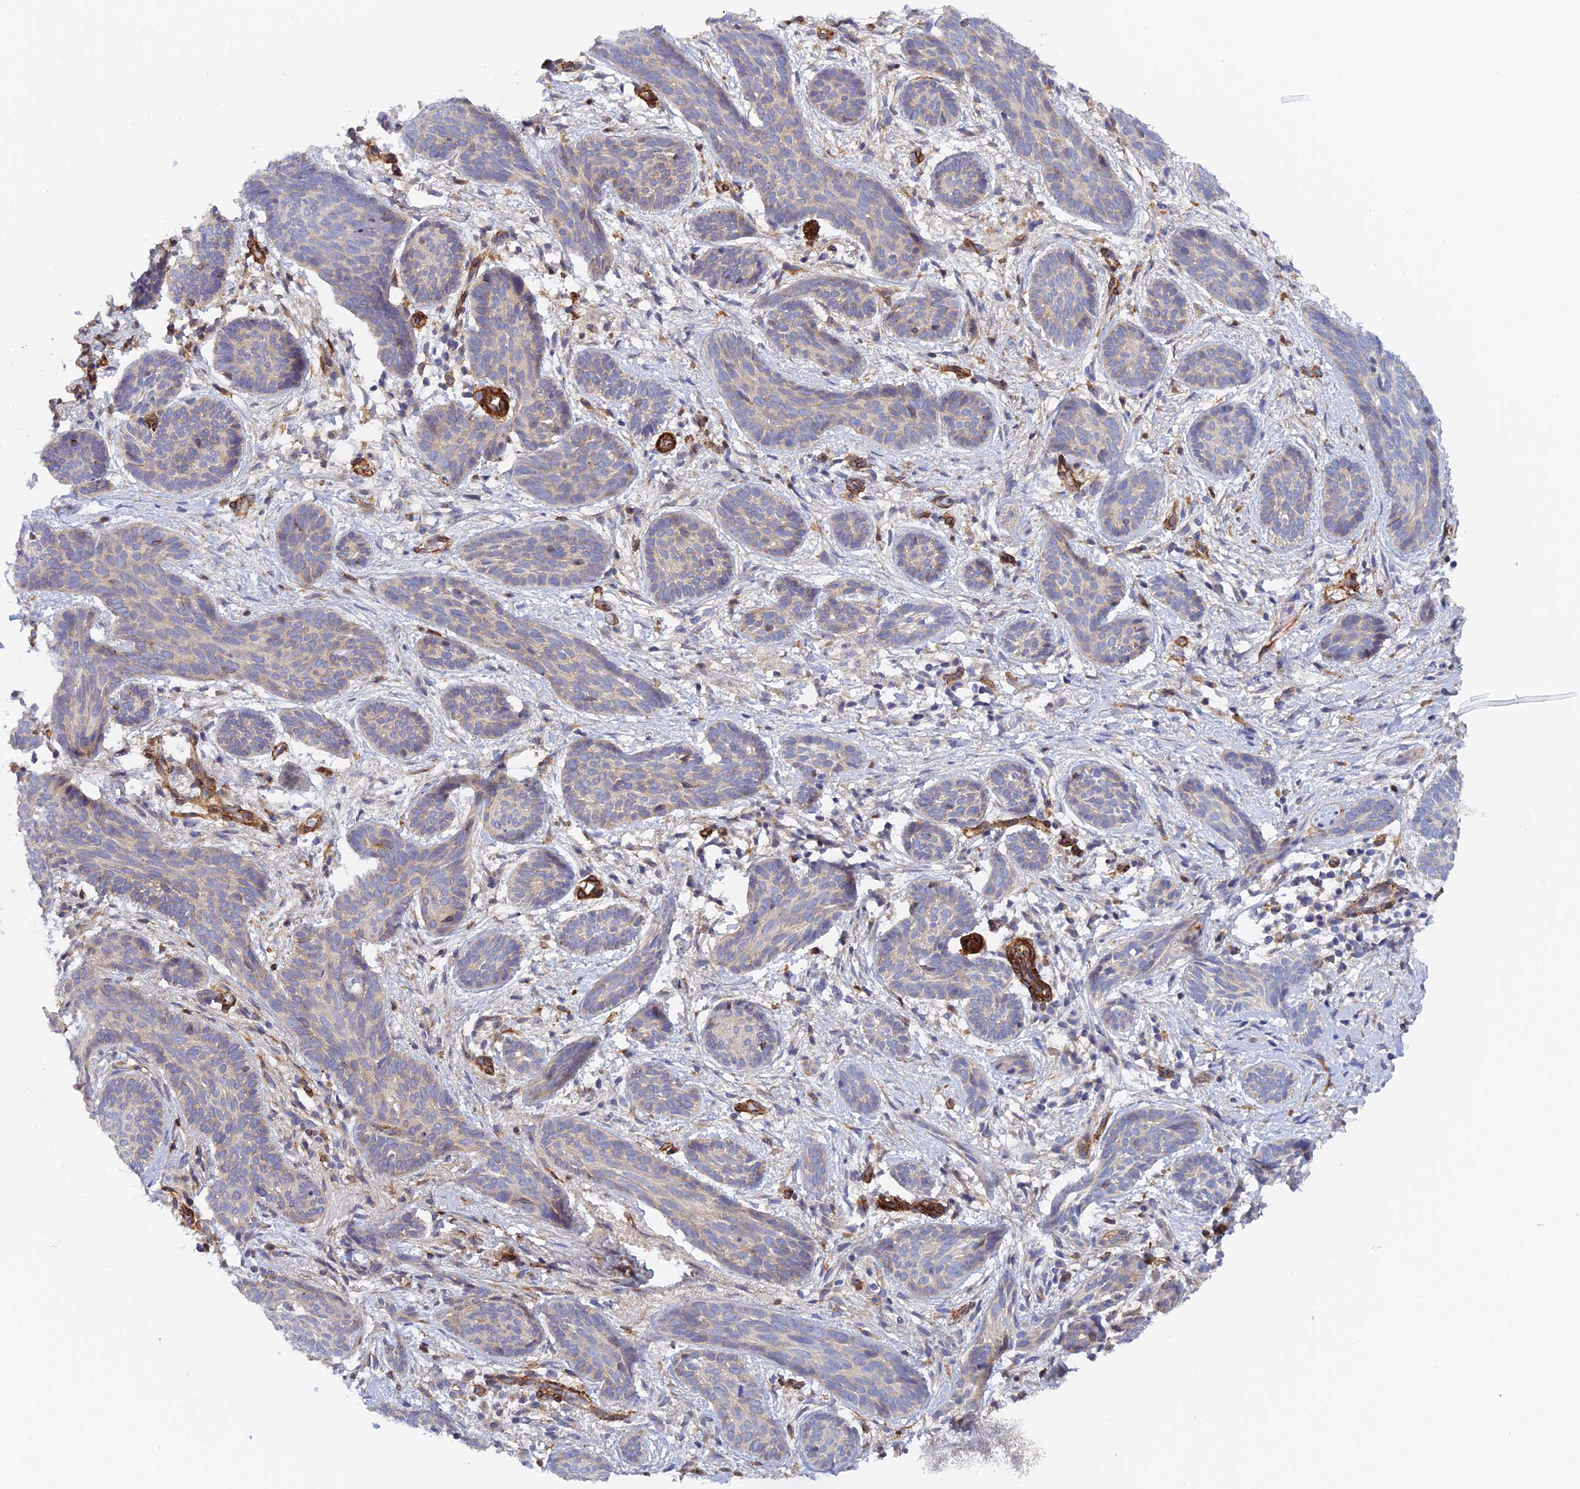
{"staining": {"intensity": "negative", "quantity": "none", "location": "none"}, "tissue": "skin cancer", "cell_type": "Tumor cells", "image_type": "cancer", "snomed": [{"axis": "morphology", "description": "Basal cell carcinoma"}, {"axis": "topography", "description": "Skin"}], "caption": "Immunohistochemistry (IHC) of basal cell carcinoma (skin) shows no positivity in tumor cells.", "gene": "MYO9A", "patient": {"sex": "female", "age": 81}}